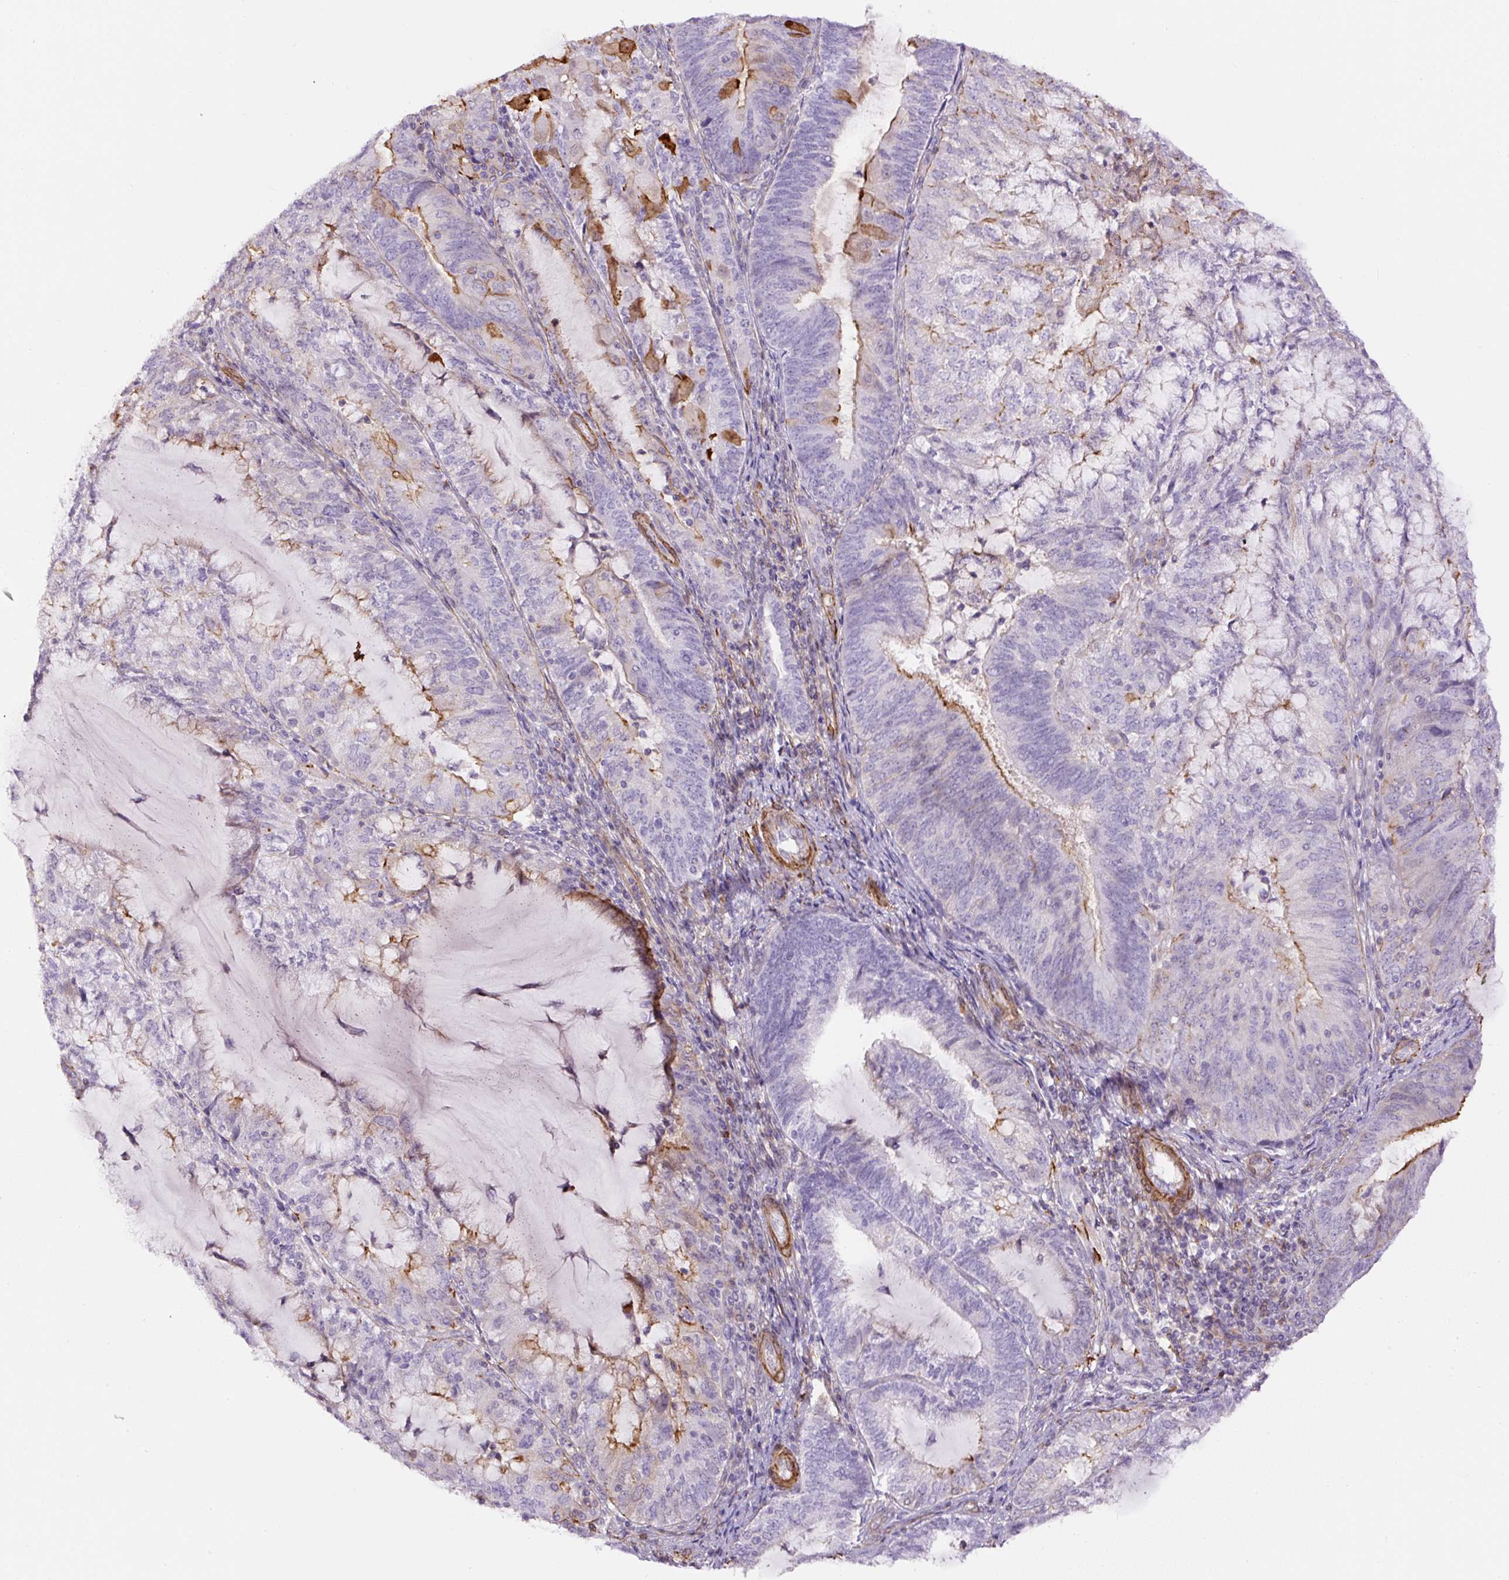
{"staining": {"intensity": "strong", "quantity": "<25%", "location": "cytoplasmic/membranous"}, "tissue": "endometrial cancer", "cell_type": "Tumor cells", "image_type": "cancer", "snomed": [{"axis": "morphology", "description": "Adenocarcinoma, NOS"}, {"axis": "topography", "description": "Endometrium"}], "caption": "Endometrial adenocarcinoma was stained to show a protein in brown. There is medium levels of strong cytoplasmic/membranous expression in about <25% of tumor cells. (DAB = brown stain, brightfield microscopy at high magnification).", "gene": "B3GALT5", "patient": {"sex": "female", "age": 81}}